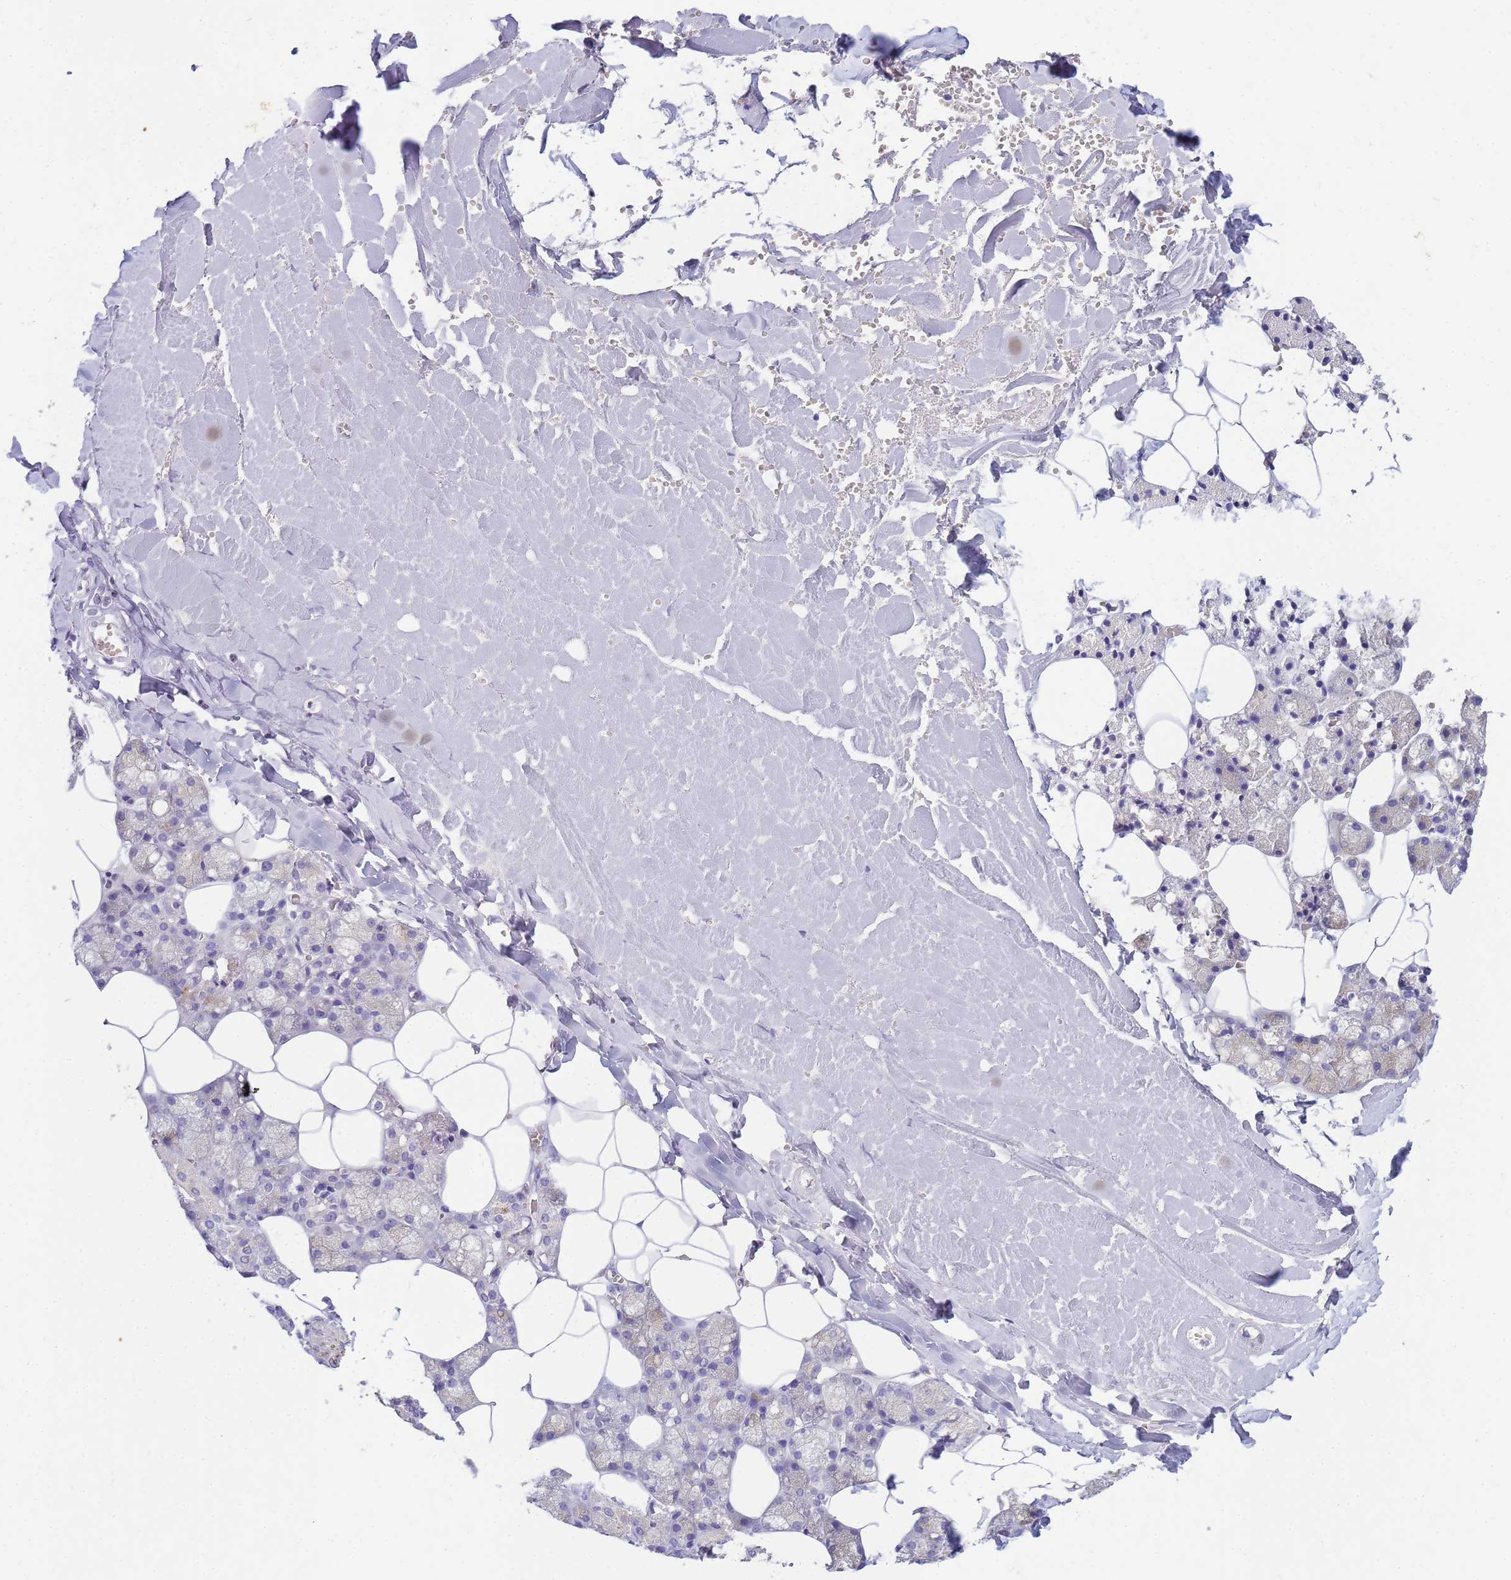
{"staining": {"intensity": "moderate", "quantity": "<25%", "location": "cytoplasmic/membranous"}, "tissue": "salivary gland", "cell_type": "Glandular cells", "image_type": "normal", "snomed": [{"axis": "morphology", "description": "Normal tissue, NOS"}, {"axis": "topography", "description": "Salivary gland"}], "caption": "Brown immunohistochemical staining in benign salivary gland shows moderate cytoplasmic/membranous expression in approximately <25% of glandular cells.", "gene": "B3GNT8", "patient": {"sex": "male", "age": 62}}